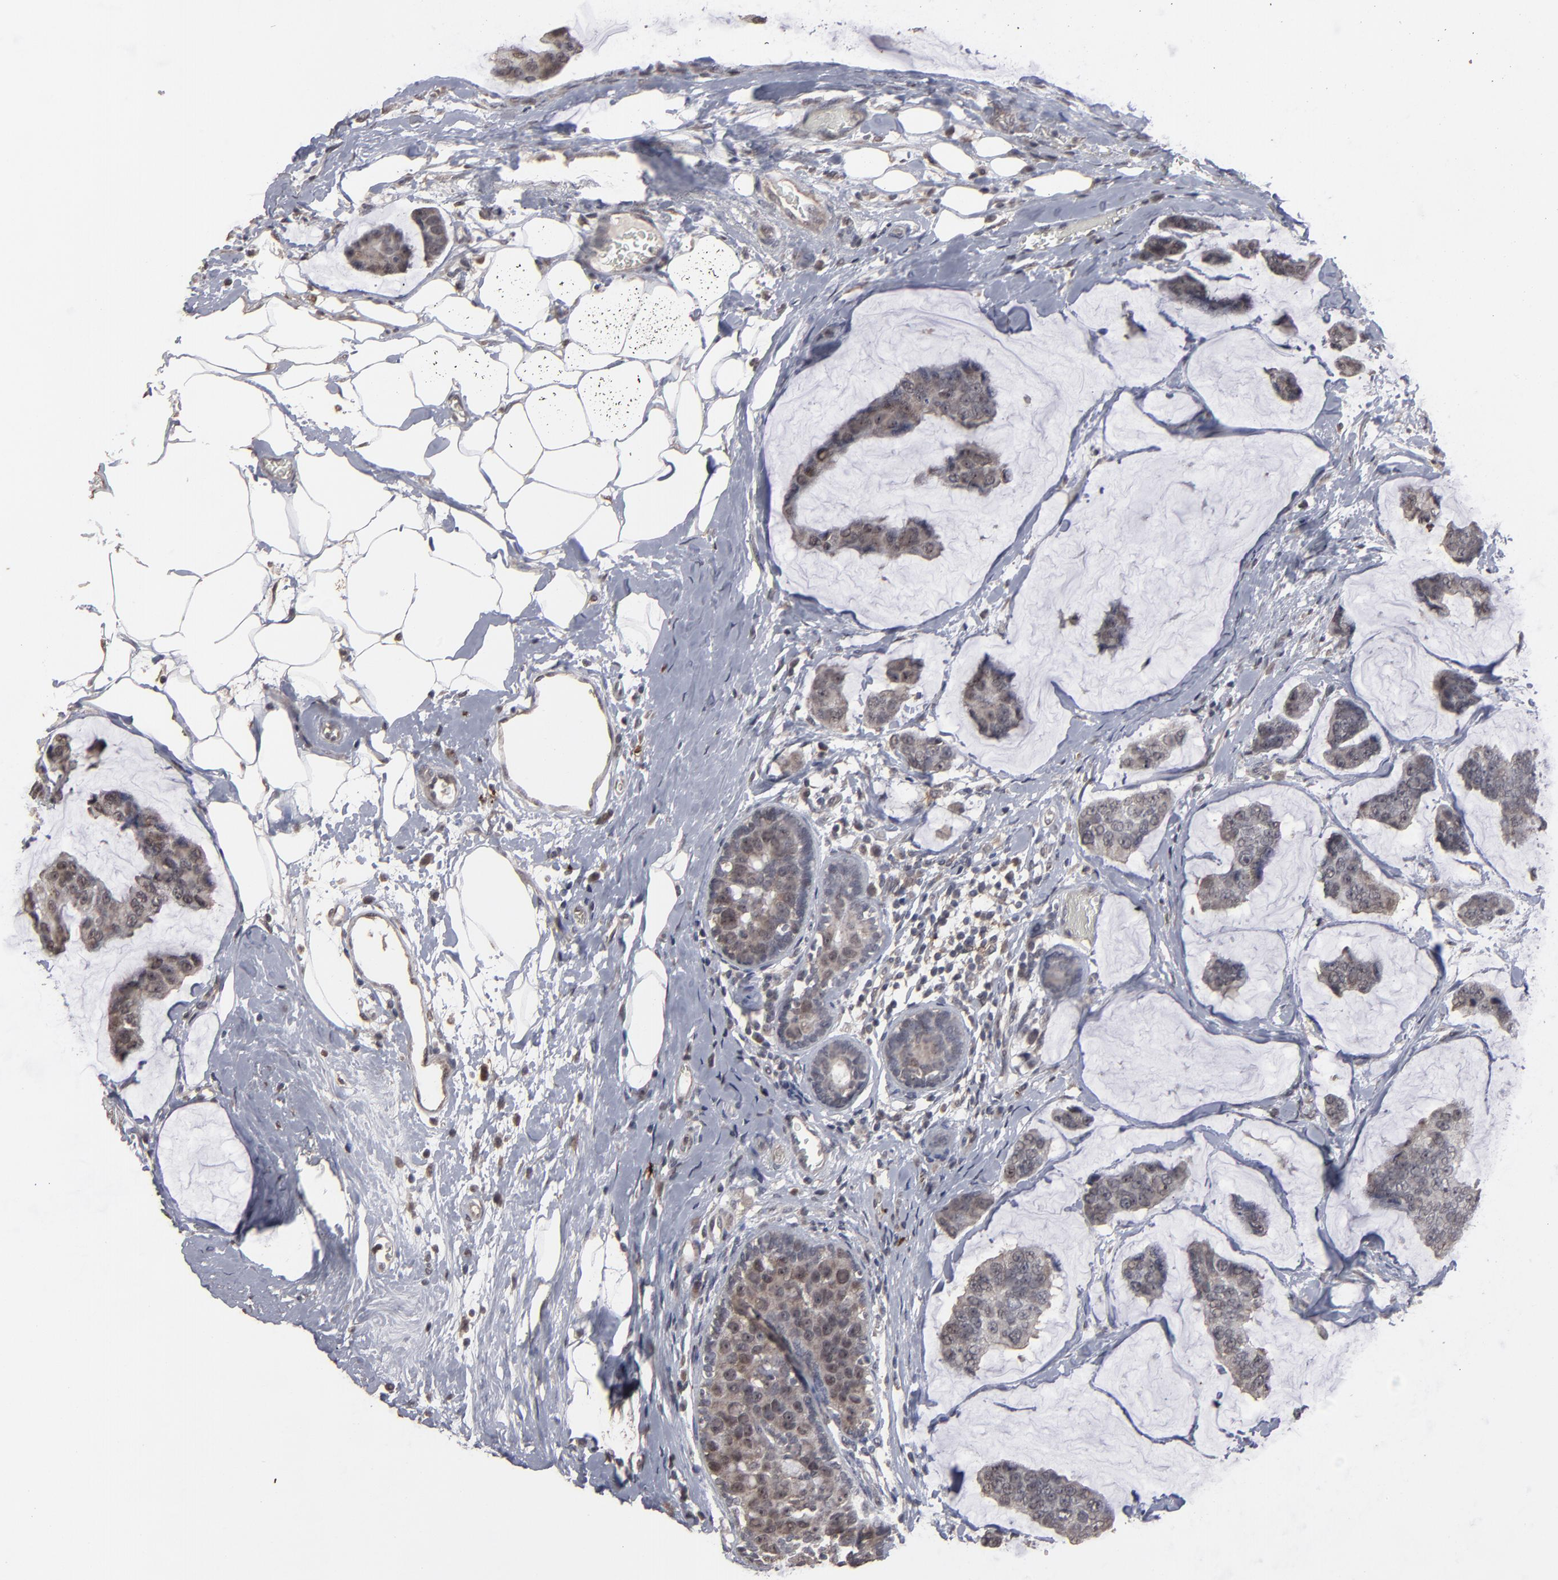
{"staining": {"intensity": "weak", "quantity": ">75%", "location": "cytoplasmic/membranous"}, "tissue": "breast cancer", "cell_type": "Tumor cells", "image_type": "cancer", "snomed": [{"axis": "morphology", "description": "Normal tissue, NOS"}, {"axis": "morphology", "description": "Duct carcinoma"}, {"axis": "topography", "description": "Breast"}], "caption": "DAB immunohistochemical staining of invasive ductal carcinoma (breast) shows weak cytoplasmic/membranous protein positivity in approximately >75% of tumor cells. (DAB (3,3'-diaminobenzidine) = brown stain, brightfield microscopy at high magnification).", "gene": "SLC22A17", "patient": {"sex": "female", "age": 50}}